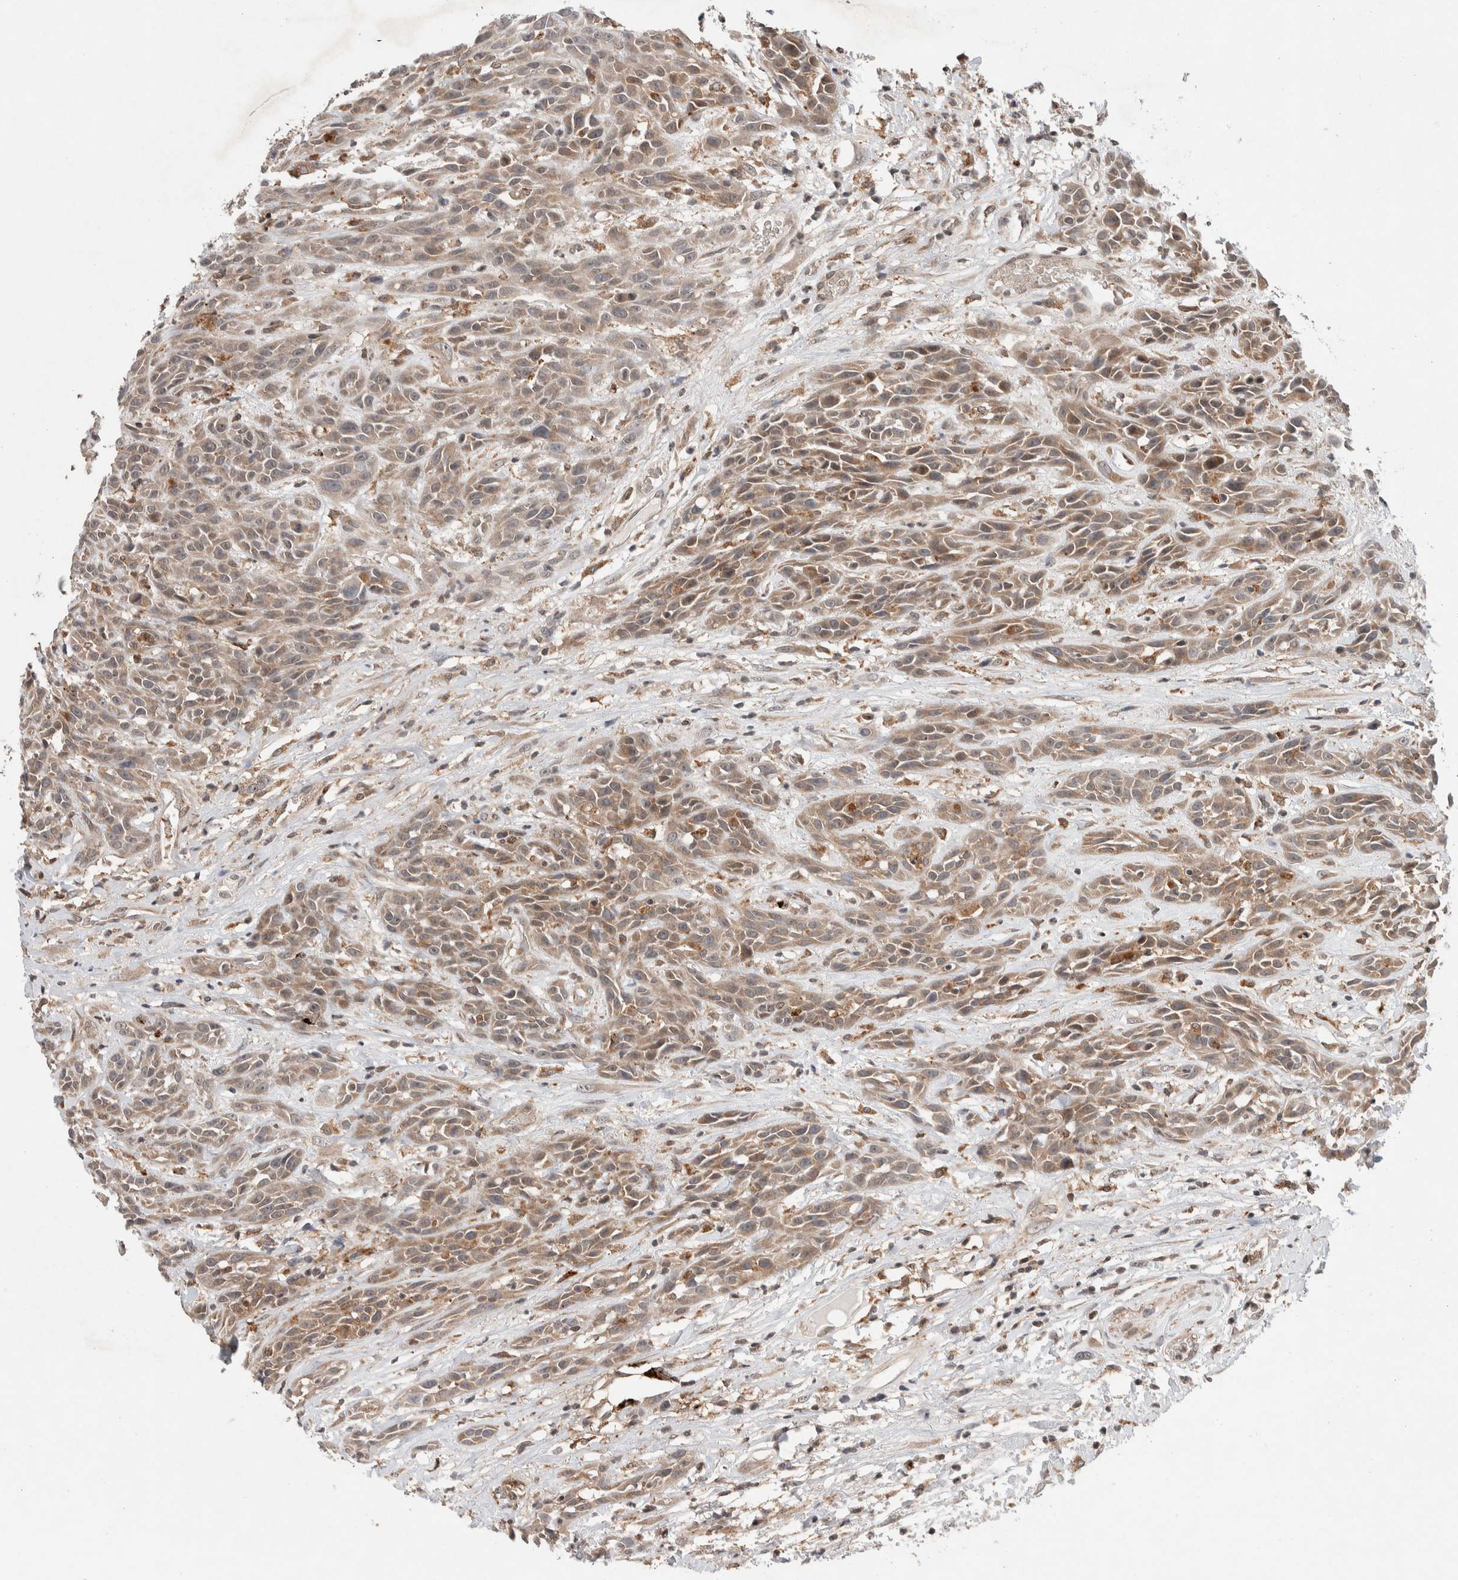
{"staining": {"intensity": "weak", "quantity": ">75%", "location": "cytoplasmic/membranous"}, "tissue": "head and neck cancer", "cell_type": "Tumor cells", "image_type": "cancer", "snomed": [{"axis": "morphology", "description": "Normal tissue, NOS"}, {"axis": "morphology", "description": "Squamous cell carcinoma, NOS"}, {"axis": "topography", "description": "Cartilage tissue"}, {"axis": "topography", "description": "Head-Neck"}], "caption": "About >75% of tumor cells in human head and neck cancer demonstrate weak cytoplasmic/membranous protein staining as visualized by brown immunohistochemical staining.", "gene": "KCNK1", "patient": {"sex": "male", "age": 62}}